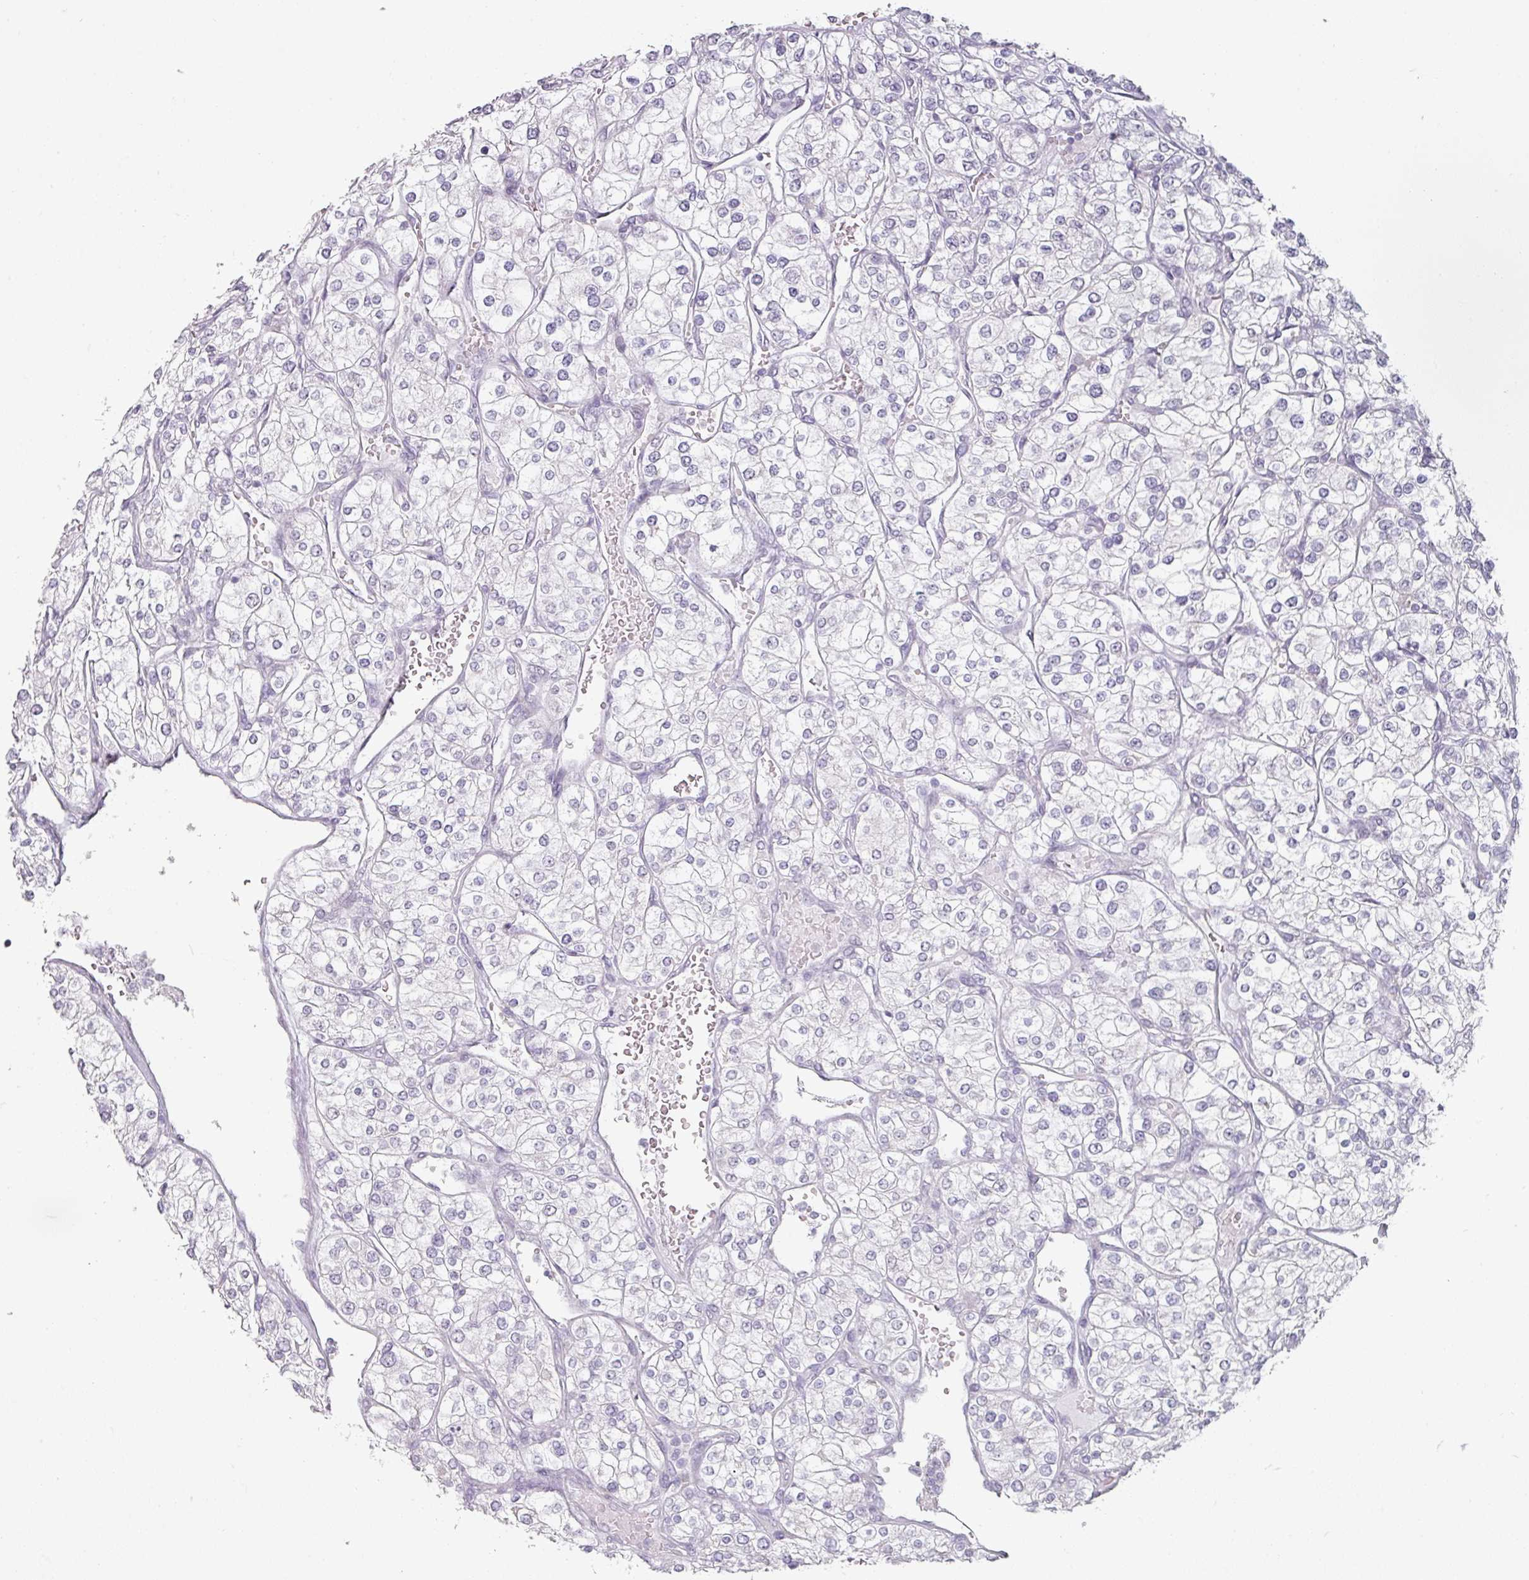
{"staining": {"intensity": "negative", "quantity": "none", "location": "none"}, "tissue": "renal cancer", "cell_type": "Tumor cells", "image_type": "cancer", "snomed": [{"axis": "morphology", "description": "Adenocarcinoma, NOS"}, {"axis": "topography", "description": "Kidney"}], "caption": "Tumor cells show no significant expression in renal cancer (adenocarcinoma).", "gene": "SPRR1A", "patient": {"sex": "male", "age": 80}}